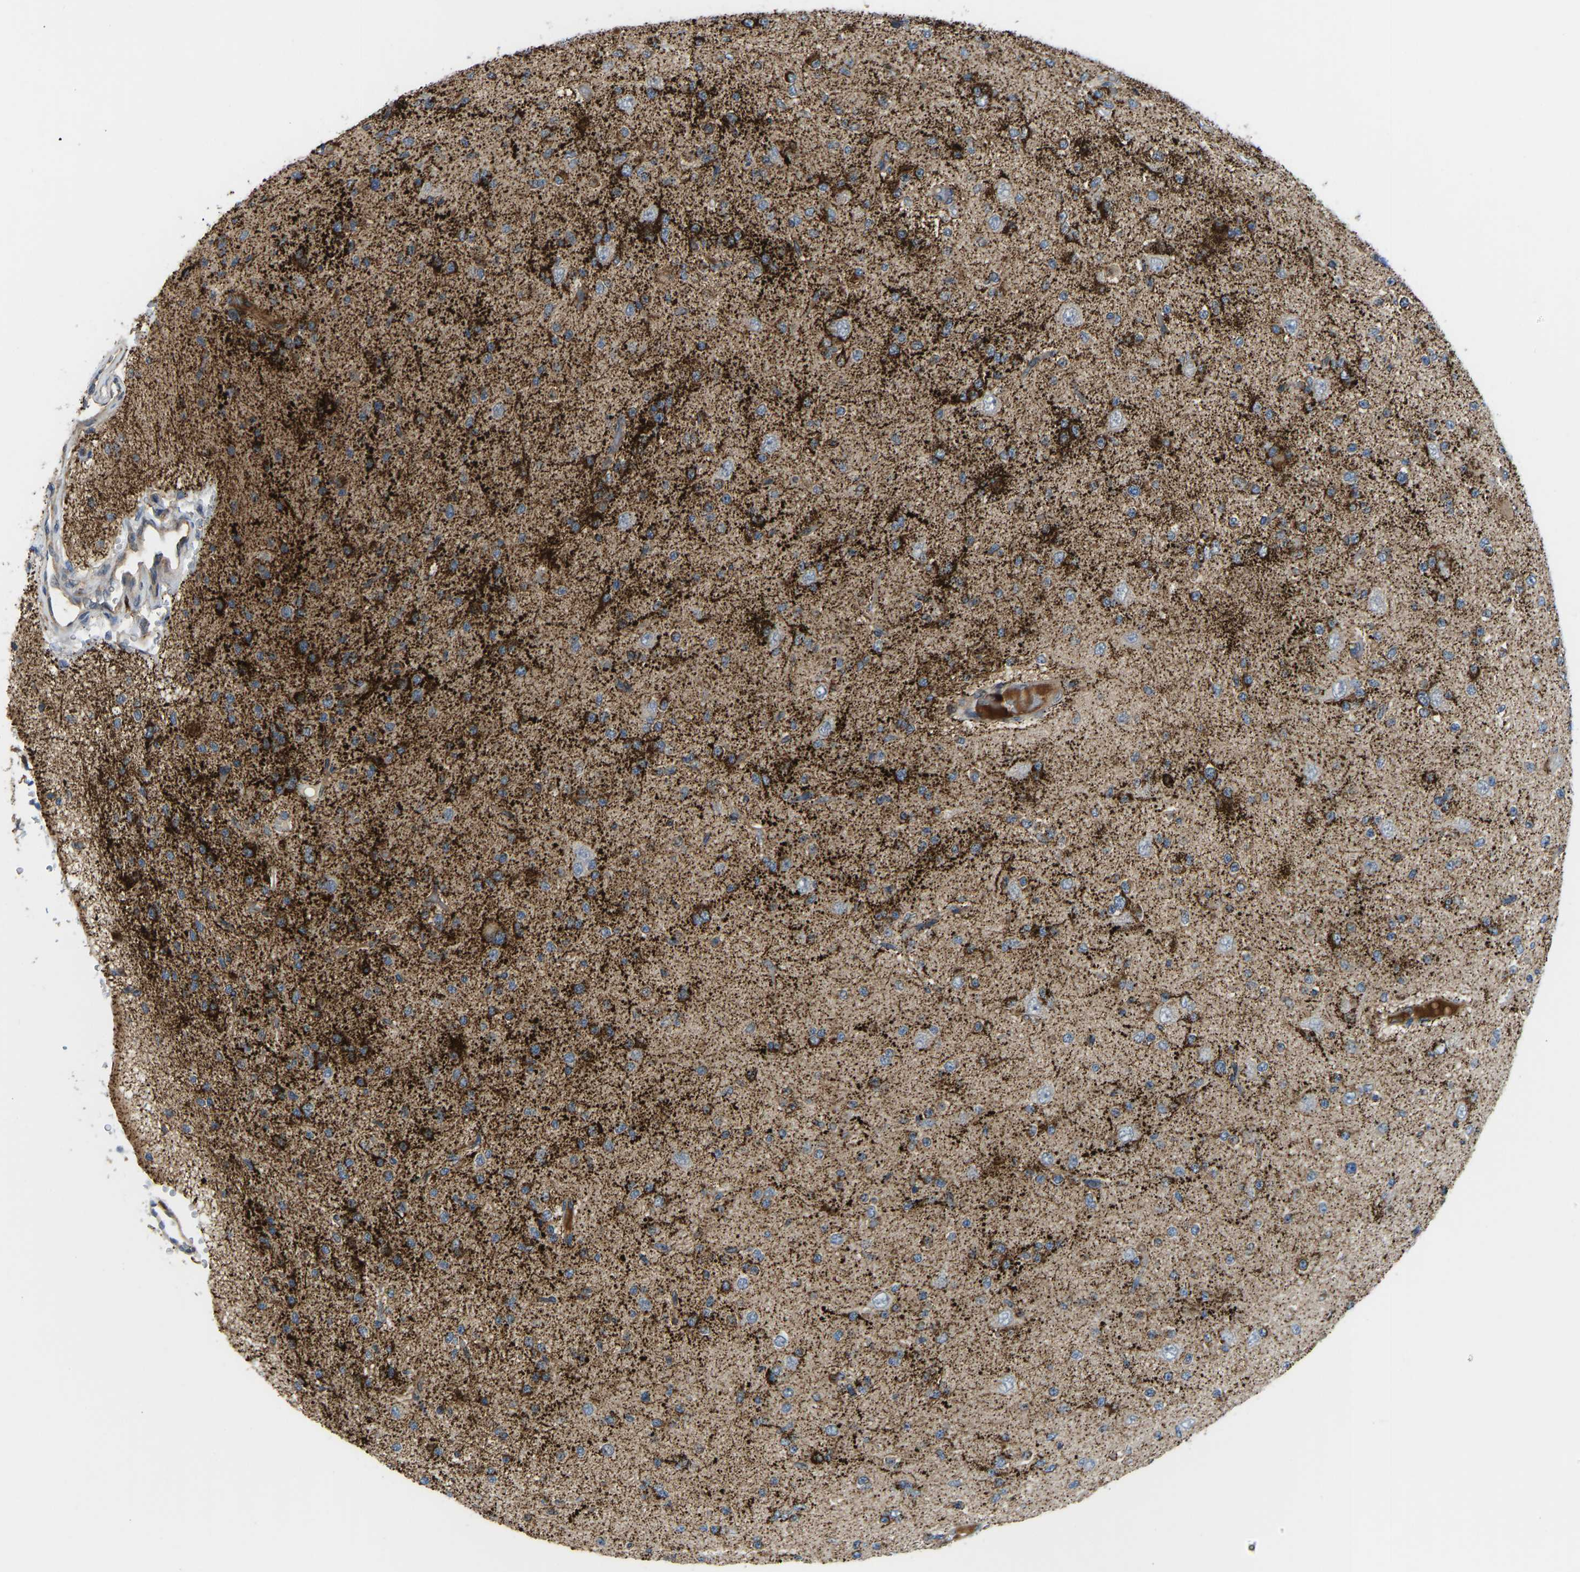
{"staining": {"intensity": "strong", "quantity": "25%-75%", "location": "cytoplasmic/membranous"}, "tissue": "glioma", "cell_type": "Tumor cells", "image_type": "cancer", "snomed": [{"axis": "morphology", "description": "Glioma, malignant, Low grade"}, {"axis": "topography", "description": "Brain"}], "caption": "Low-grade glioma (malignant) tissue displays strong cytoplasmic/membranous positivity in approximately 25%-75% of tumor cells, visualized by immunohistochemistry.", "gene": "RBP1", "patient": {"sex": "male", "age": 38}}